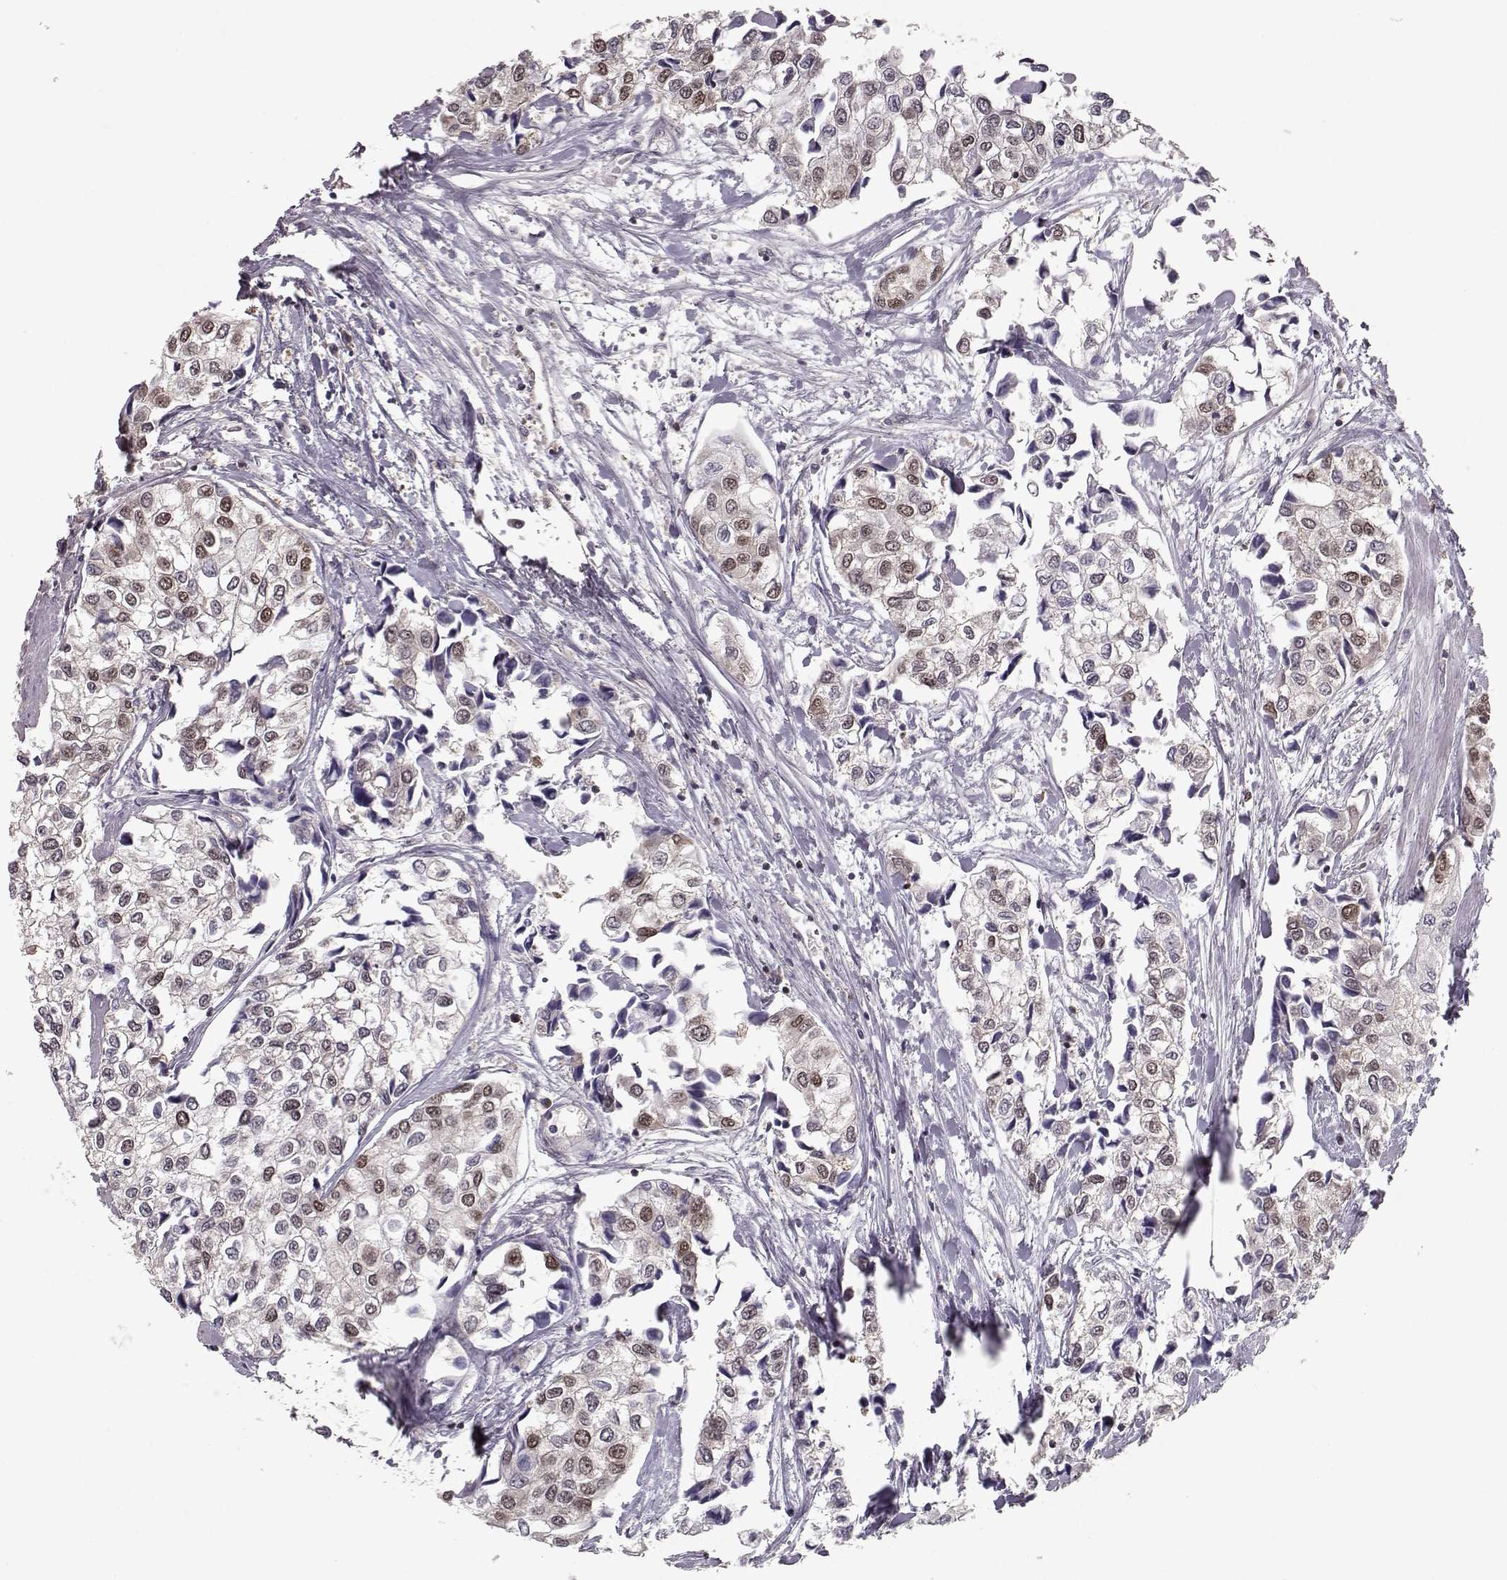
{"staining": {"intensity": "moderate", "quantity": "<25%", "location": "nuclear"}, "tissue": "urothelial cancer", "cell_type": "Tumor cells", "image_type": "cancer", "snomed": [{"axis": "morphology", "description": "Urothelial carcinoma, High grade"}, {"axis": "topography", "description": "Urinary bladder"}], "caption": "Immunohistochemical staining of human urothelial carcinoma (high-grade) shows low levels of moderate nuclear expression in approximately <25% of tumor cells. The staining was performed using DAB (3,3'-diaminobenzidine) to visualize the protein expression in brown, while the nuclei were stained in blue with hematoxylin (Magnification: 20x).", "gene": "RANBP1", "patient": {"sex": "male", "age": 73}}